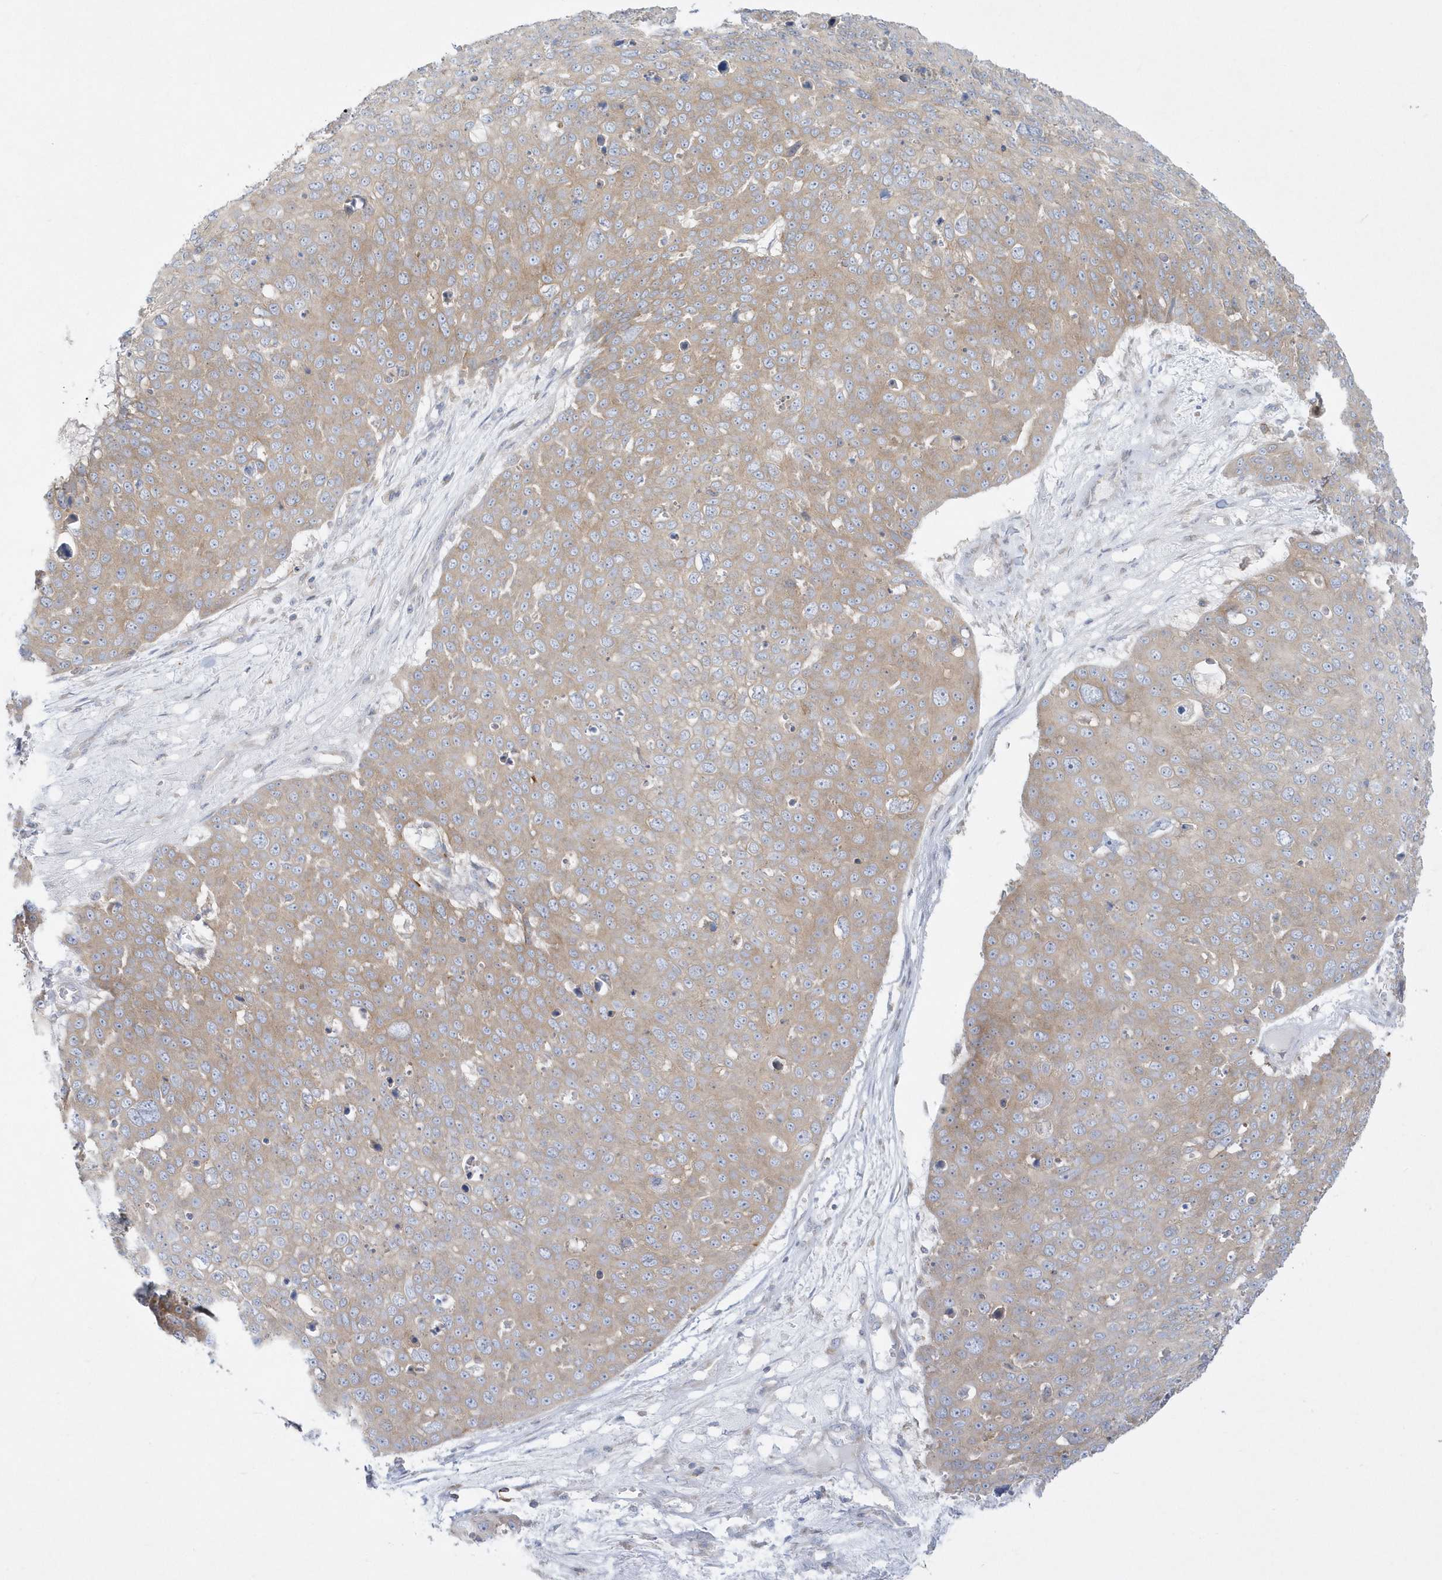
{"staining": {"intensity": "weak", "quantity": ">75%", "location": "cytoplasmic/membranous"}, "tissue": "skin cancer", "cell_type": "Tumor cells", "image_type": "cancer", "snomed": [{"axis": "morphology", "description": "Squamous cell carcinoma, NOS"}, {"axis": "topography", "description": "Skin"}], "caption": "Tumor cells demonstrate weak cytoplasmic/membranous expression in about >75% of cells in skin cancer (squamous cell carcinoma).", "gene": "DNAJC18", "patient": {"sex": "male", "age": 71}}